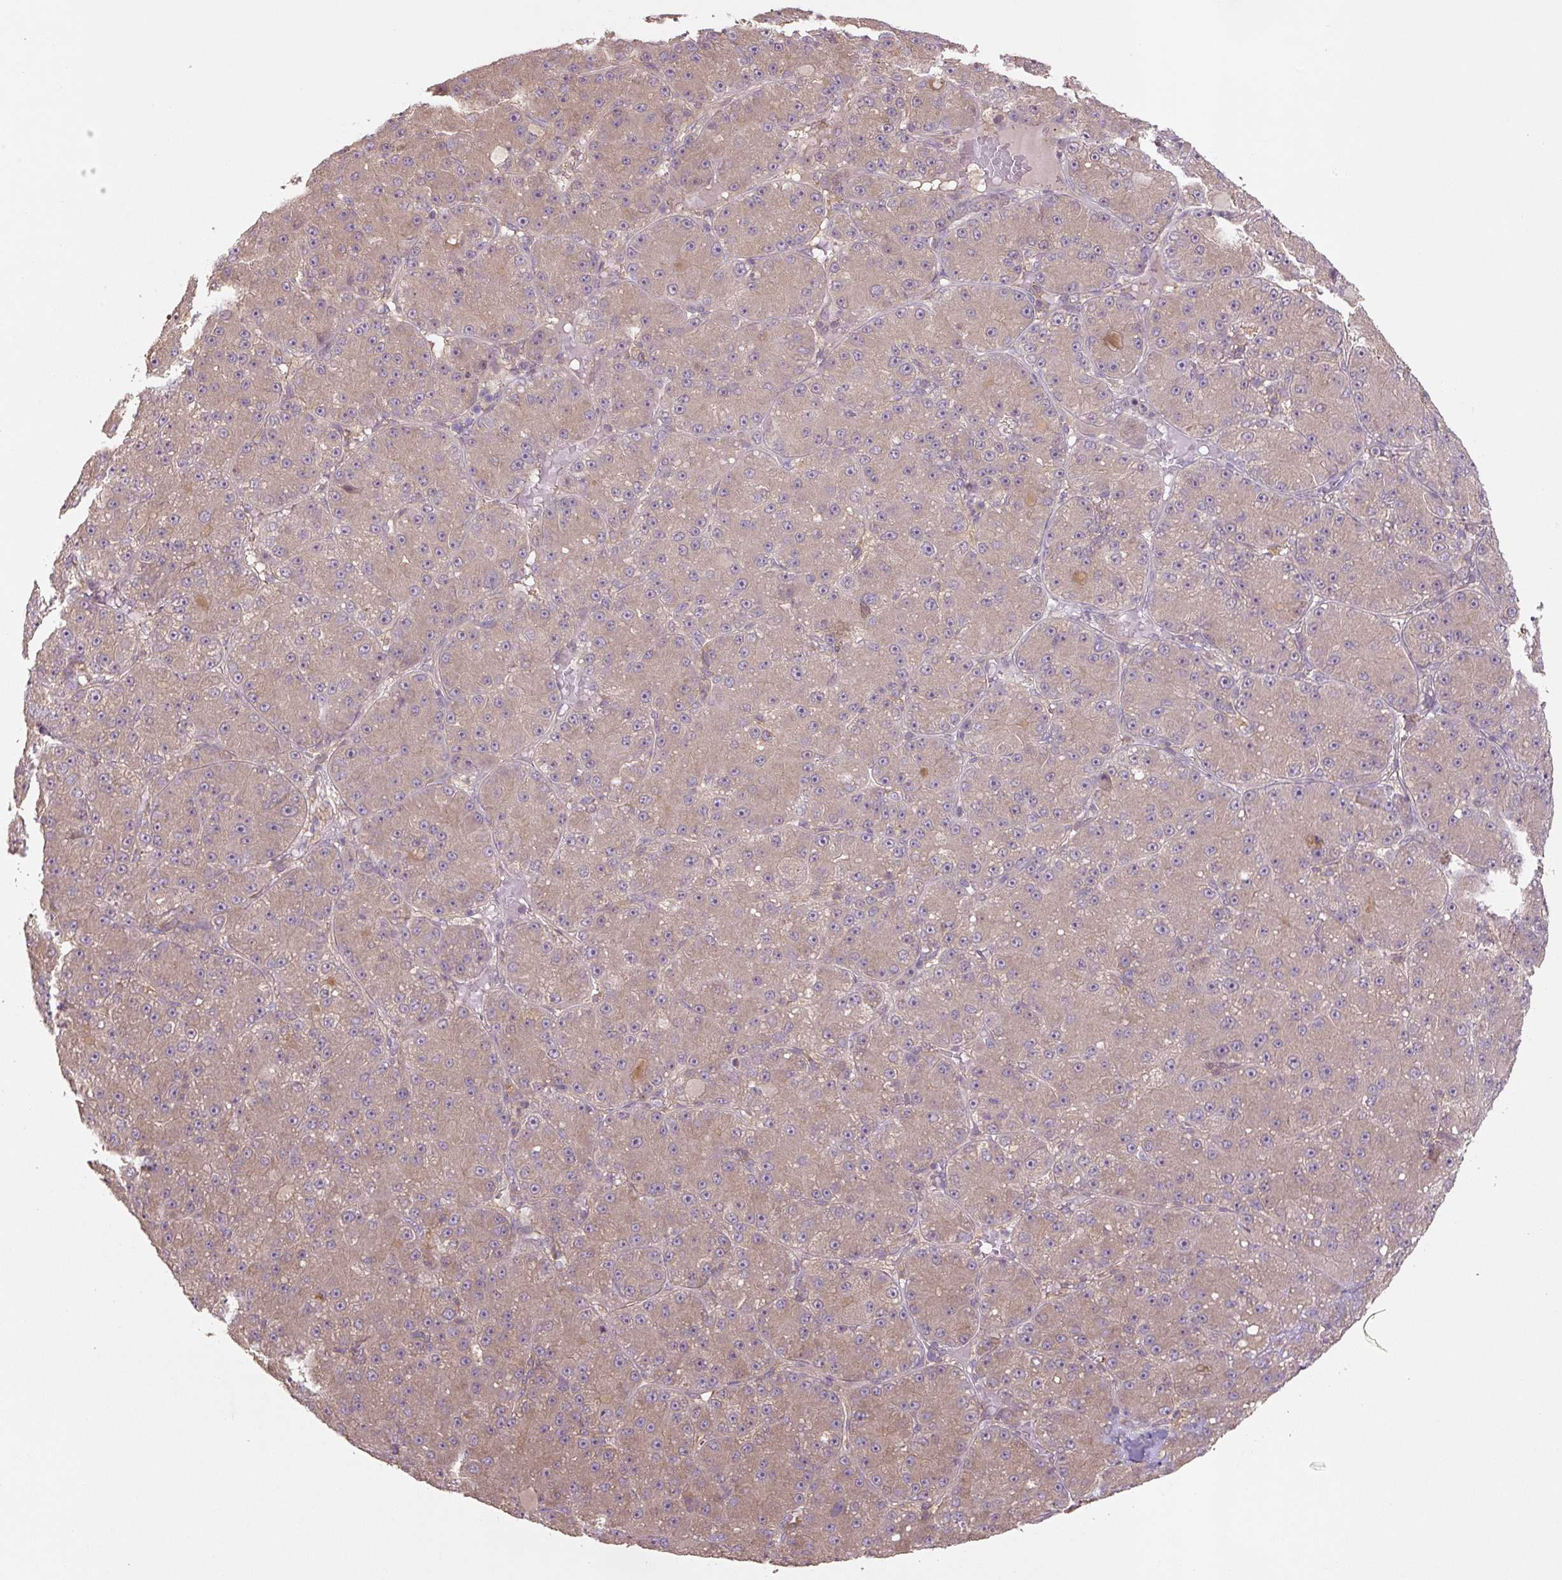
{"staining": {"intensity": "moderate", "quantity": ">75%", "location": "cytoplasmic/membranous"}, "tissue": "liver cancer", "cell_type": "Tumor cells", "image_type": "cancer", "snomed": [{"axis": "morphology", "description": "Carcinoma, Hepatocellular, NOS"}, {"axis": "topography", "description": "Liver"}], "caption": "Immunohistochemistry (IHC) of liver cancer (hepatocellular carcinoma) reveals medium levels of moderate cytoplasmic/membranous positivity in about >75% of tumor cells.", "gene": "C2orf73", "patient": {"sex": "male", "age": 67}}